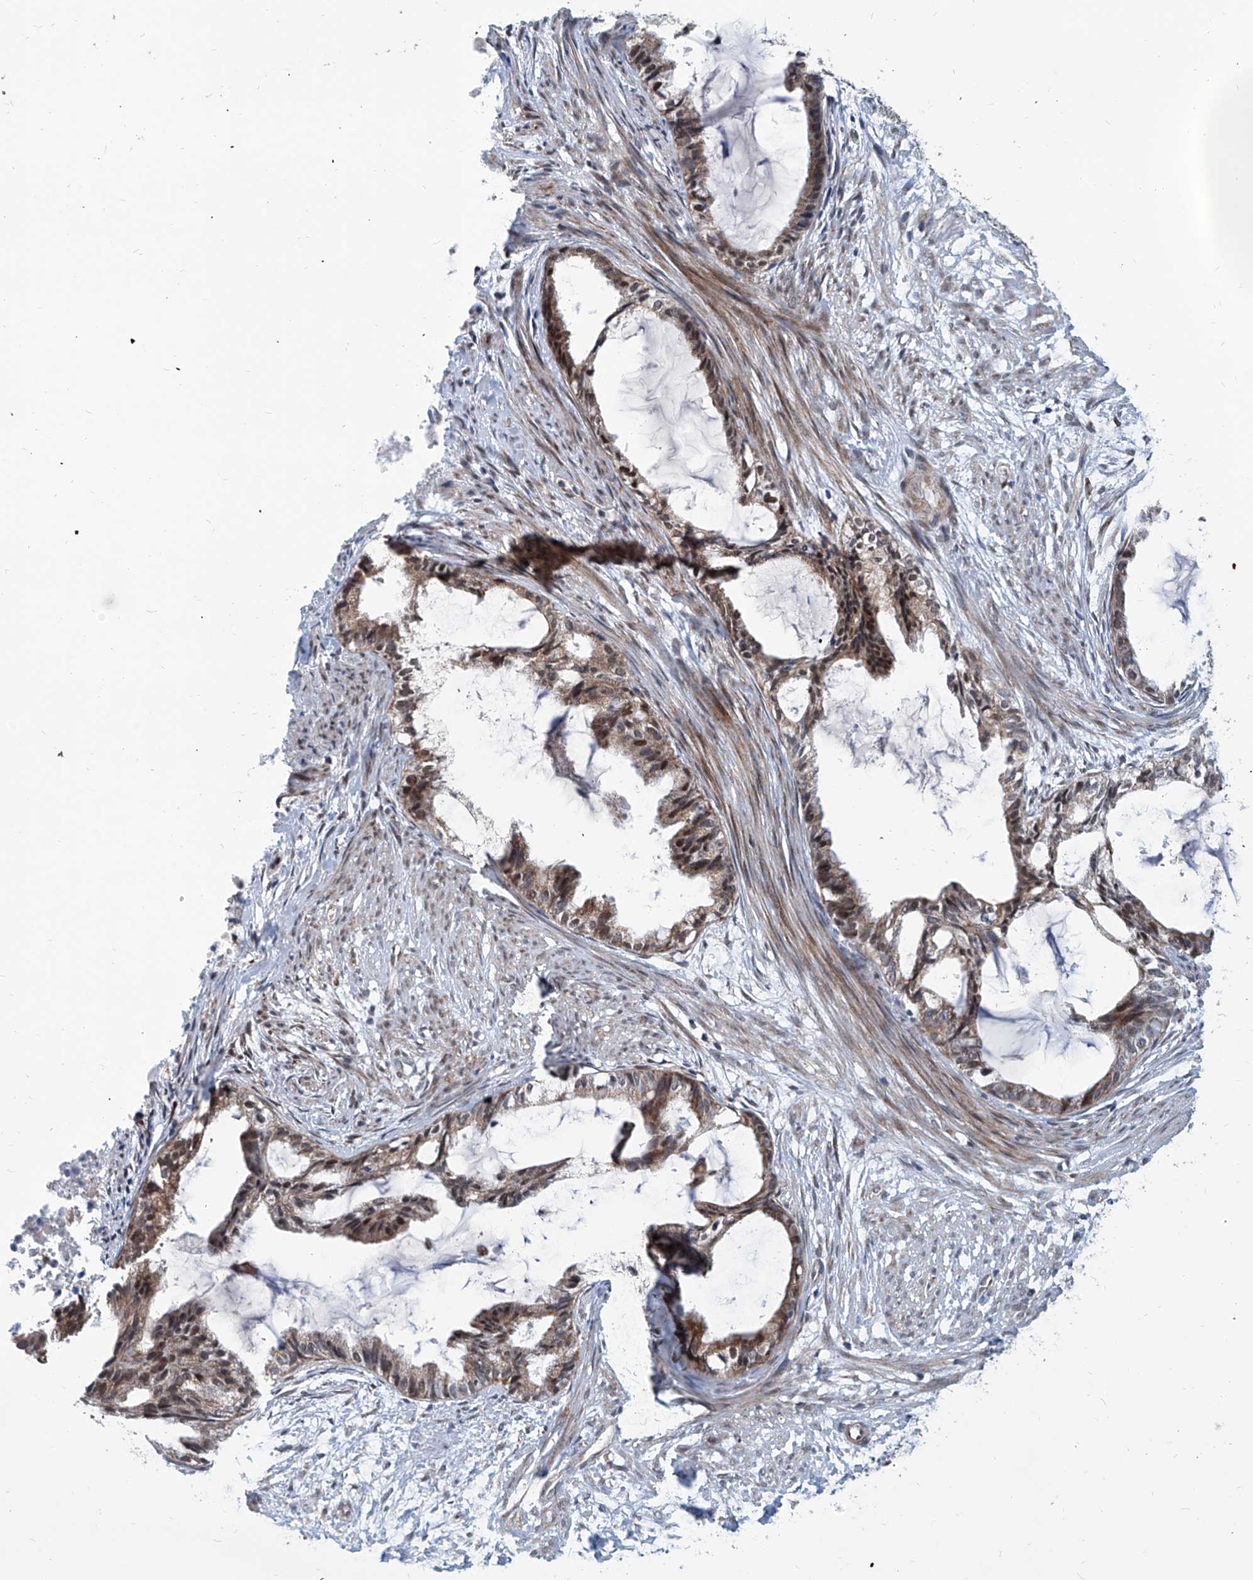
{"staining": {"intensity": "moderate", "quantity": ">75%", "location": "cytoplasmic/membranous,nuclear"}, "tissue": "cervical cancer", "cell_type": "Tumor cells", "image_type": "cancer", "snomed": [{"axis": "morphology", "description": "Normal tissue, NOS"}, {"axis": "morphology", "description": "Adenocarcinoma, NOS"}, {"axis": "topography", "description": "Cervix"}, {"axis": "topography", "description": "Endometrium"}], "caption": "Cervical cancer (adenocarcinoma) stained with a brown dye reveals moderate cytoplasmic/membranous and nuclear positive expression in about >75% of tumor cells.", "gene": "USP48", "patient": {"sex": "female", "age": 86}}